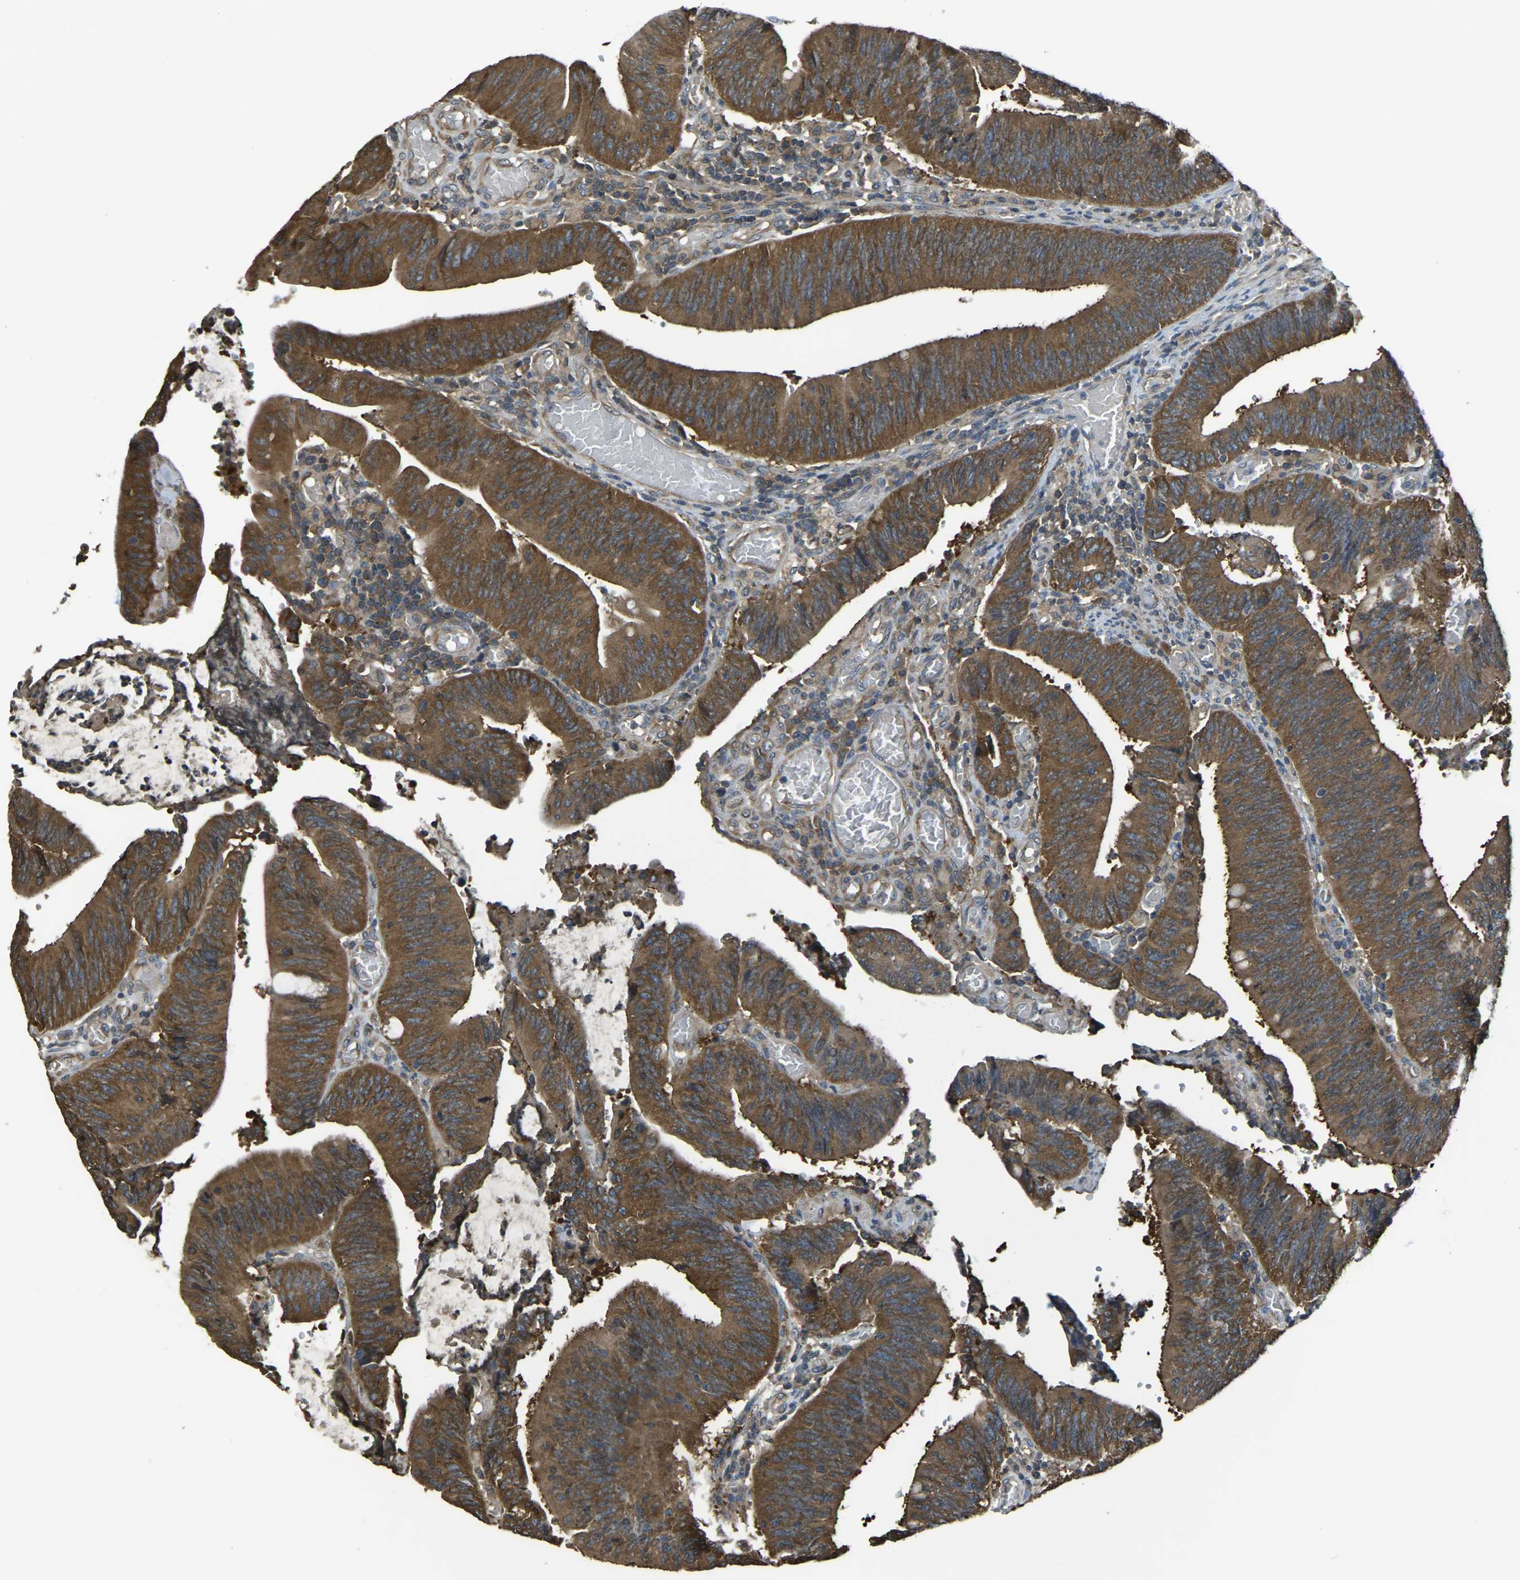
{"staining": {"intensity": "strong", "quantity": ">75%", "location": "cytoplasmic/membranous"}, "tissue": "colorectal cancer", "cell_type": "Tumor cells", "image_type": "cancer", "snomed": [{"axis": "morphology", "description": "Normal tissue, NOS"}, {"axis": "morphology", "description": "Adenocarcinoma, NOS"}, {"axis": "topography", "description": "Rectum"}], "caption": "A high-resolution image shows immunohistochemistry (IHC) staining of adenocarcinoma (colorectal), which shows strong cytoplasmic/membranous staining in about >75% of tumor cells.", "gene": "AIMP1", "patient": {"sex": "female", "age": 66}}